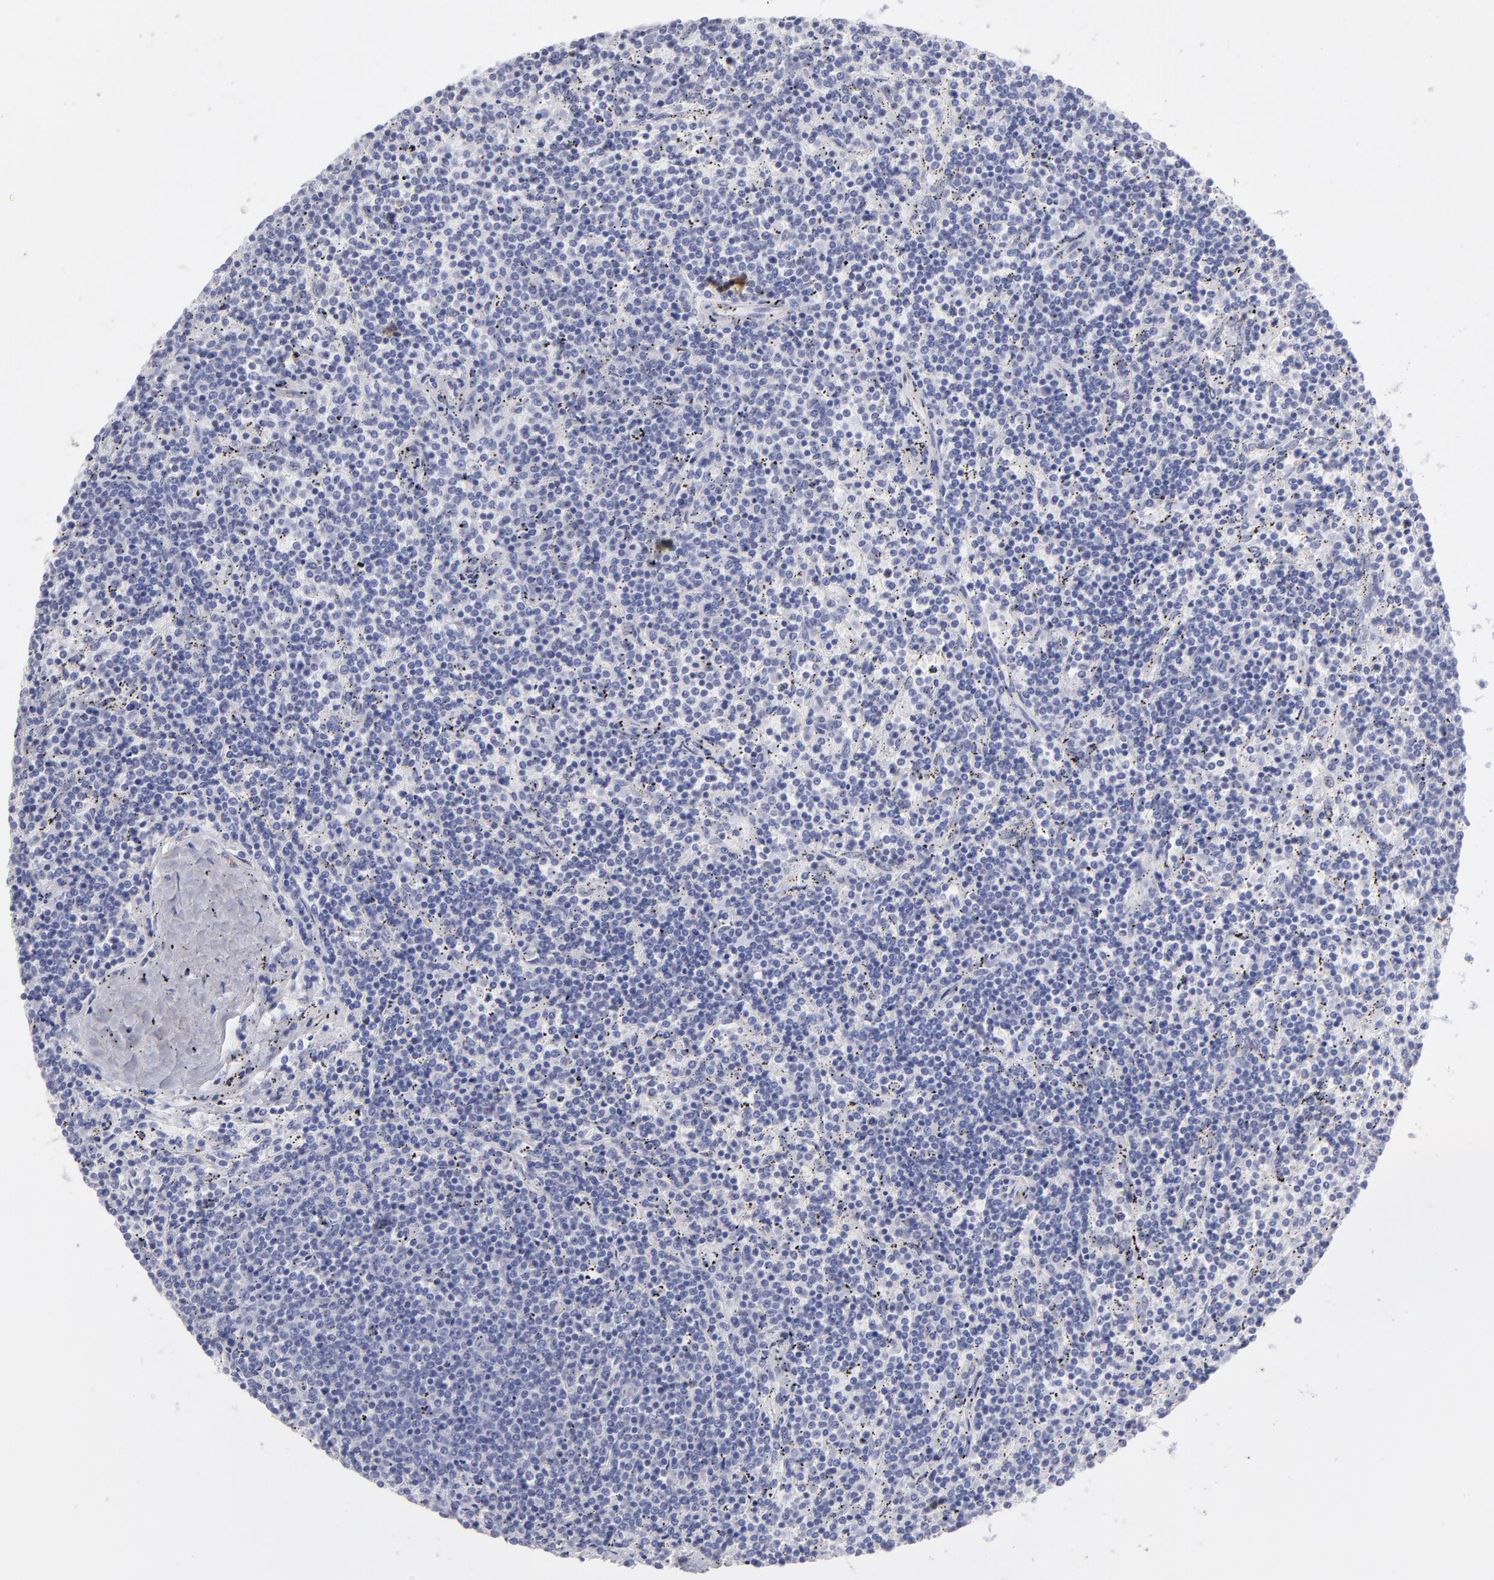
{"staining": {"intensity": "negative", "quantity": "none", "location": "none"}, "tissue": "lymphoma", "cell_type": "Tumor cells", "image_type": "cancer", "snomed": [{"axis": "morphology", "description": "Malignant lymphoma, non-Hodgkin's type, Low grade"}, {"axis": "topography", "description": "Spleen"}], "caption": "Image shows no significant protein positivity in tumor cells of lymphoma. (DAB immunohistochemistry (IHC), high magnification).", "gene": "AHNAK2", "patient": {"sex": "female", "age": 50}}